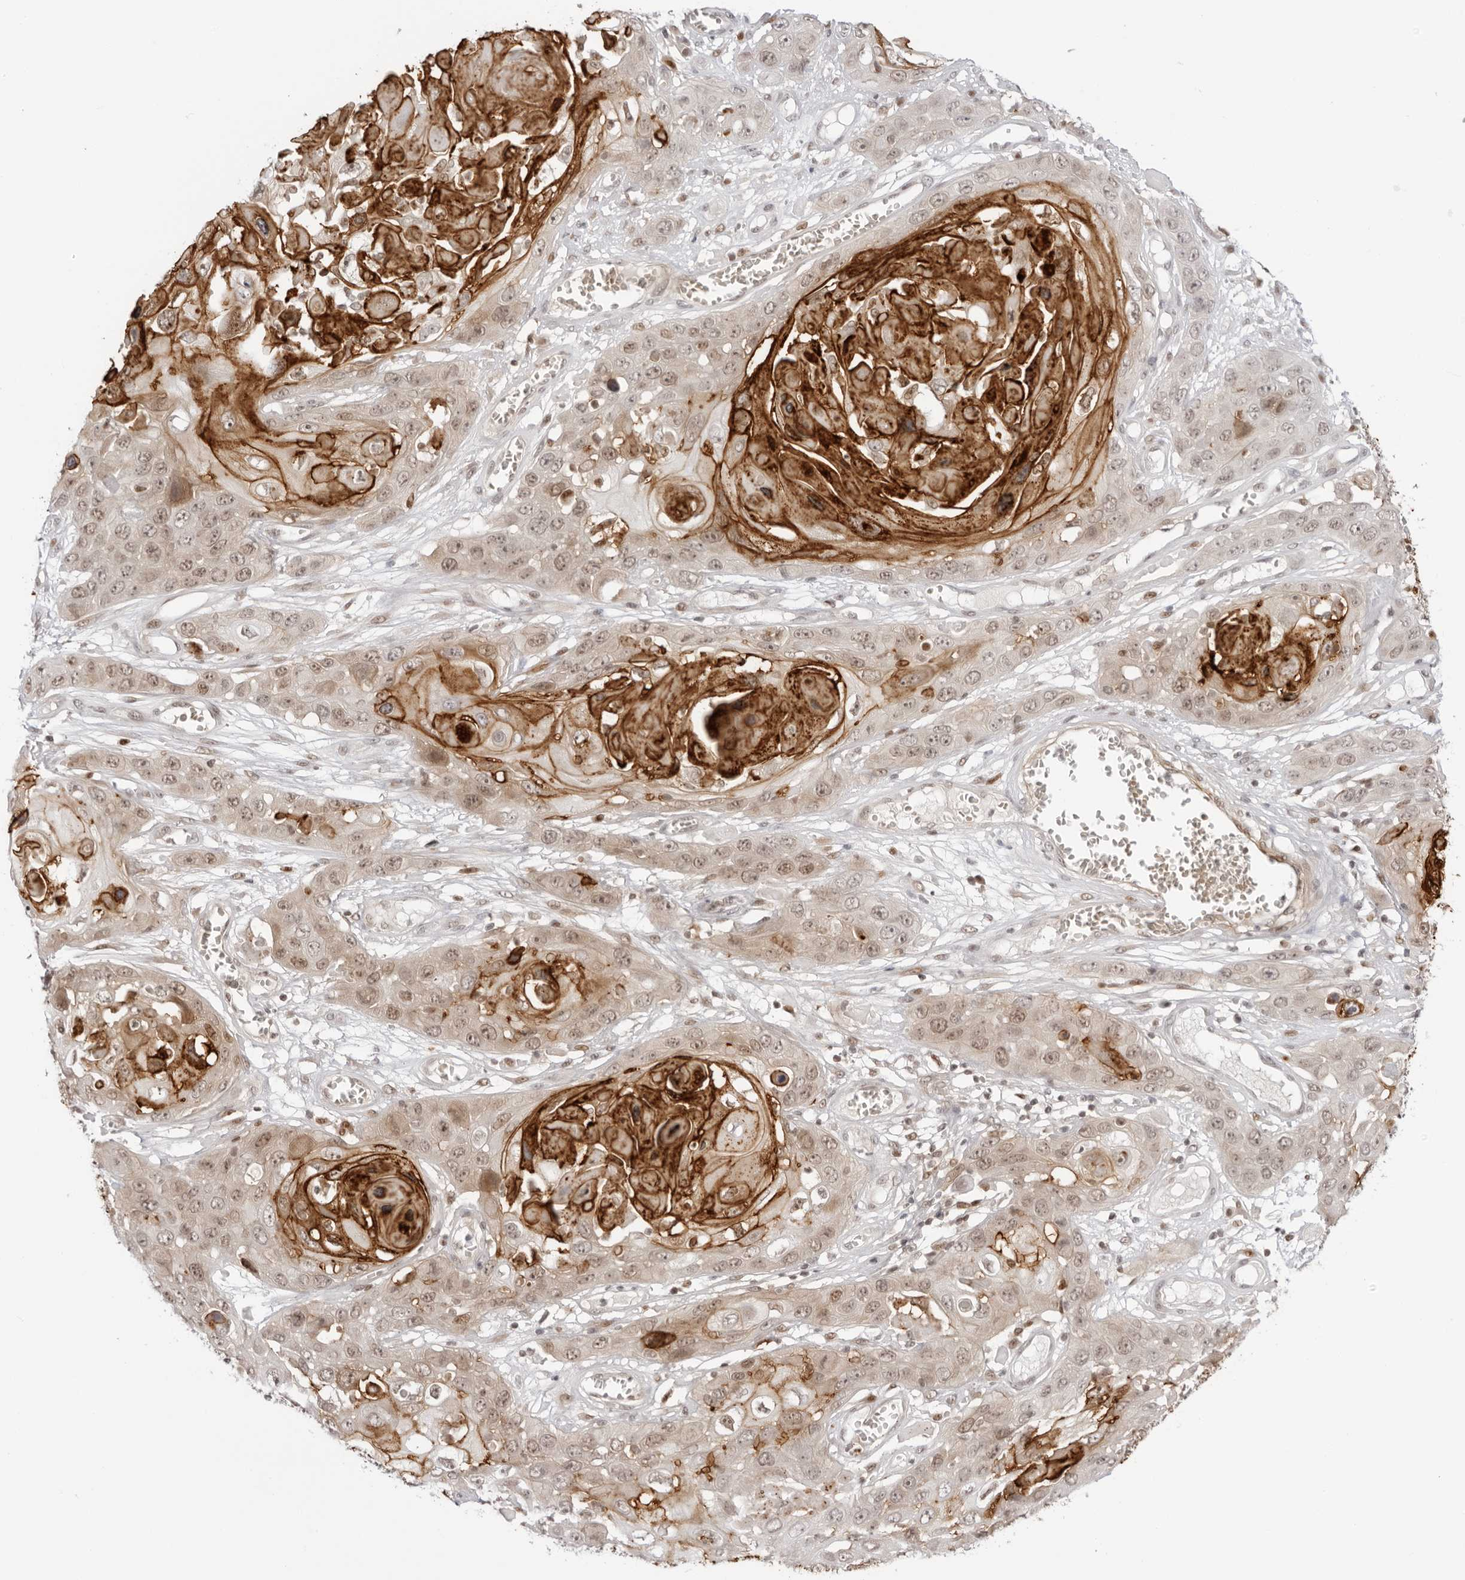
{"staining": {"intensity": "weak", "quantity": "25%-75%", "location": "nuclear"}, "tissue": "skin cancer", "cell_type": "Tumor cells", "image_type": "cancer", "snomed": [{"axis": "morphology", "description": "Squamous cell carcinoma, NOS"}, {"axis": "topography", "description": "Skin"}], "caption": "High-power microscopy captured an immunohistochemistry photomicrograph of skin cancer, revealing weak nuclear positivity in about 25%-75% of tumor cells.", "gene": "RNF146", "patient": {"sex": "male", "age": 55}}